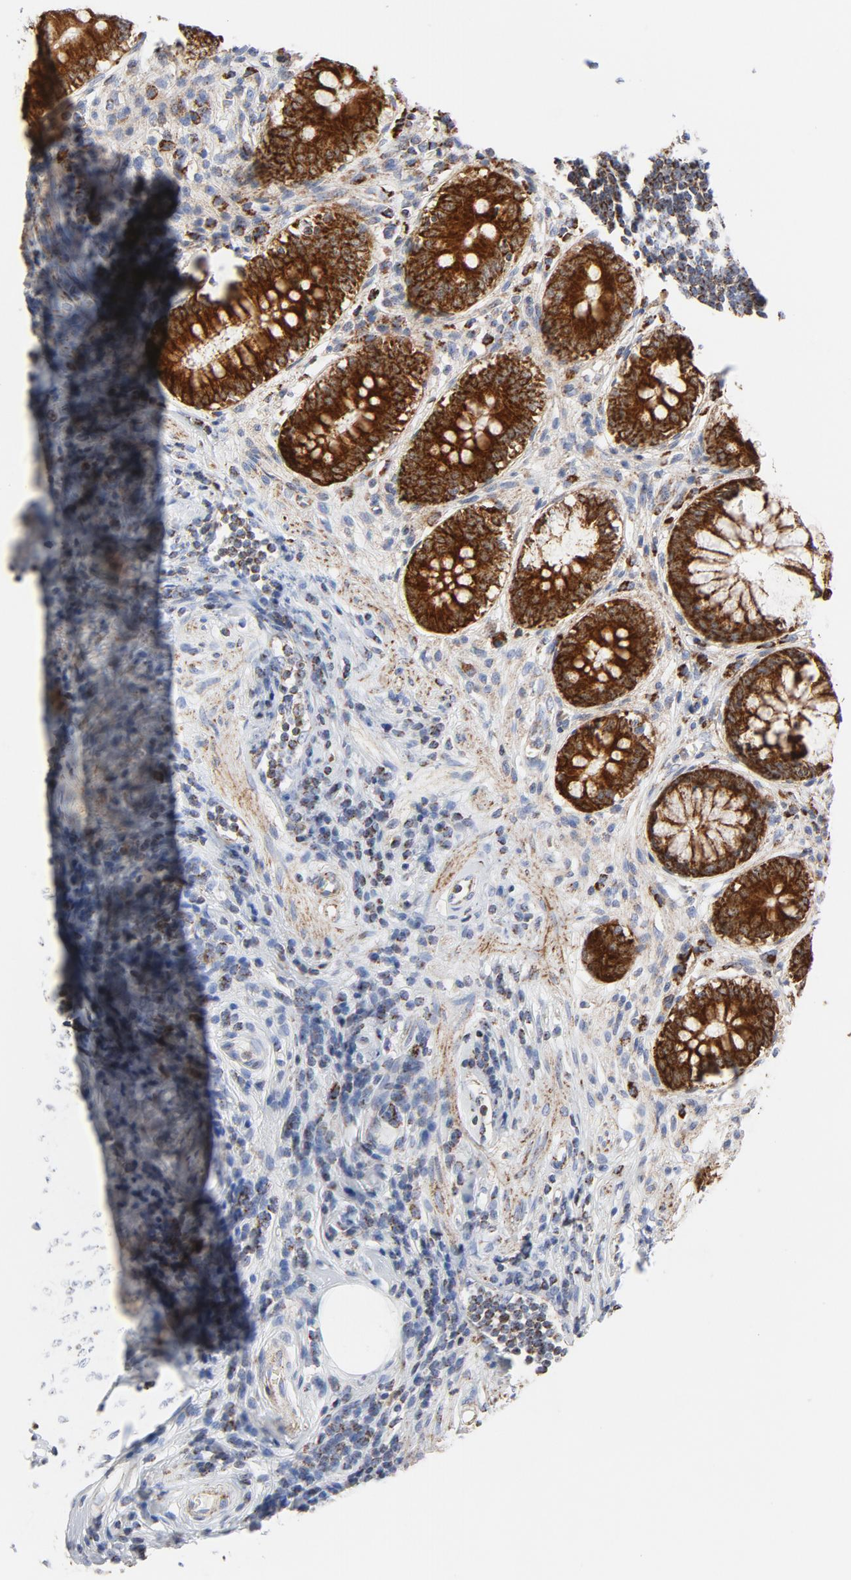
{"staining": {"intensity": "strong", "quantity": ">75%", "location": "cytoplasmic/membranous"}, "tissue": "appendix", "cell_type": "Glandular cells", "image_type": "normal", "snomed": [{"axis": "morphology", "description": "Normal tissue, NOS"}, {"axis": "topography", "description": "Appendix"}], "caption": "Glandular cells display high levels of strong cytoplasmic/membranous expression in about >75% of cells in normal appendix. (Brightfield microscopy of DAB IHC at high magnification).", "gene": "CYCS", "patient": {"sex": "female", "age": 50}}